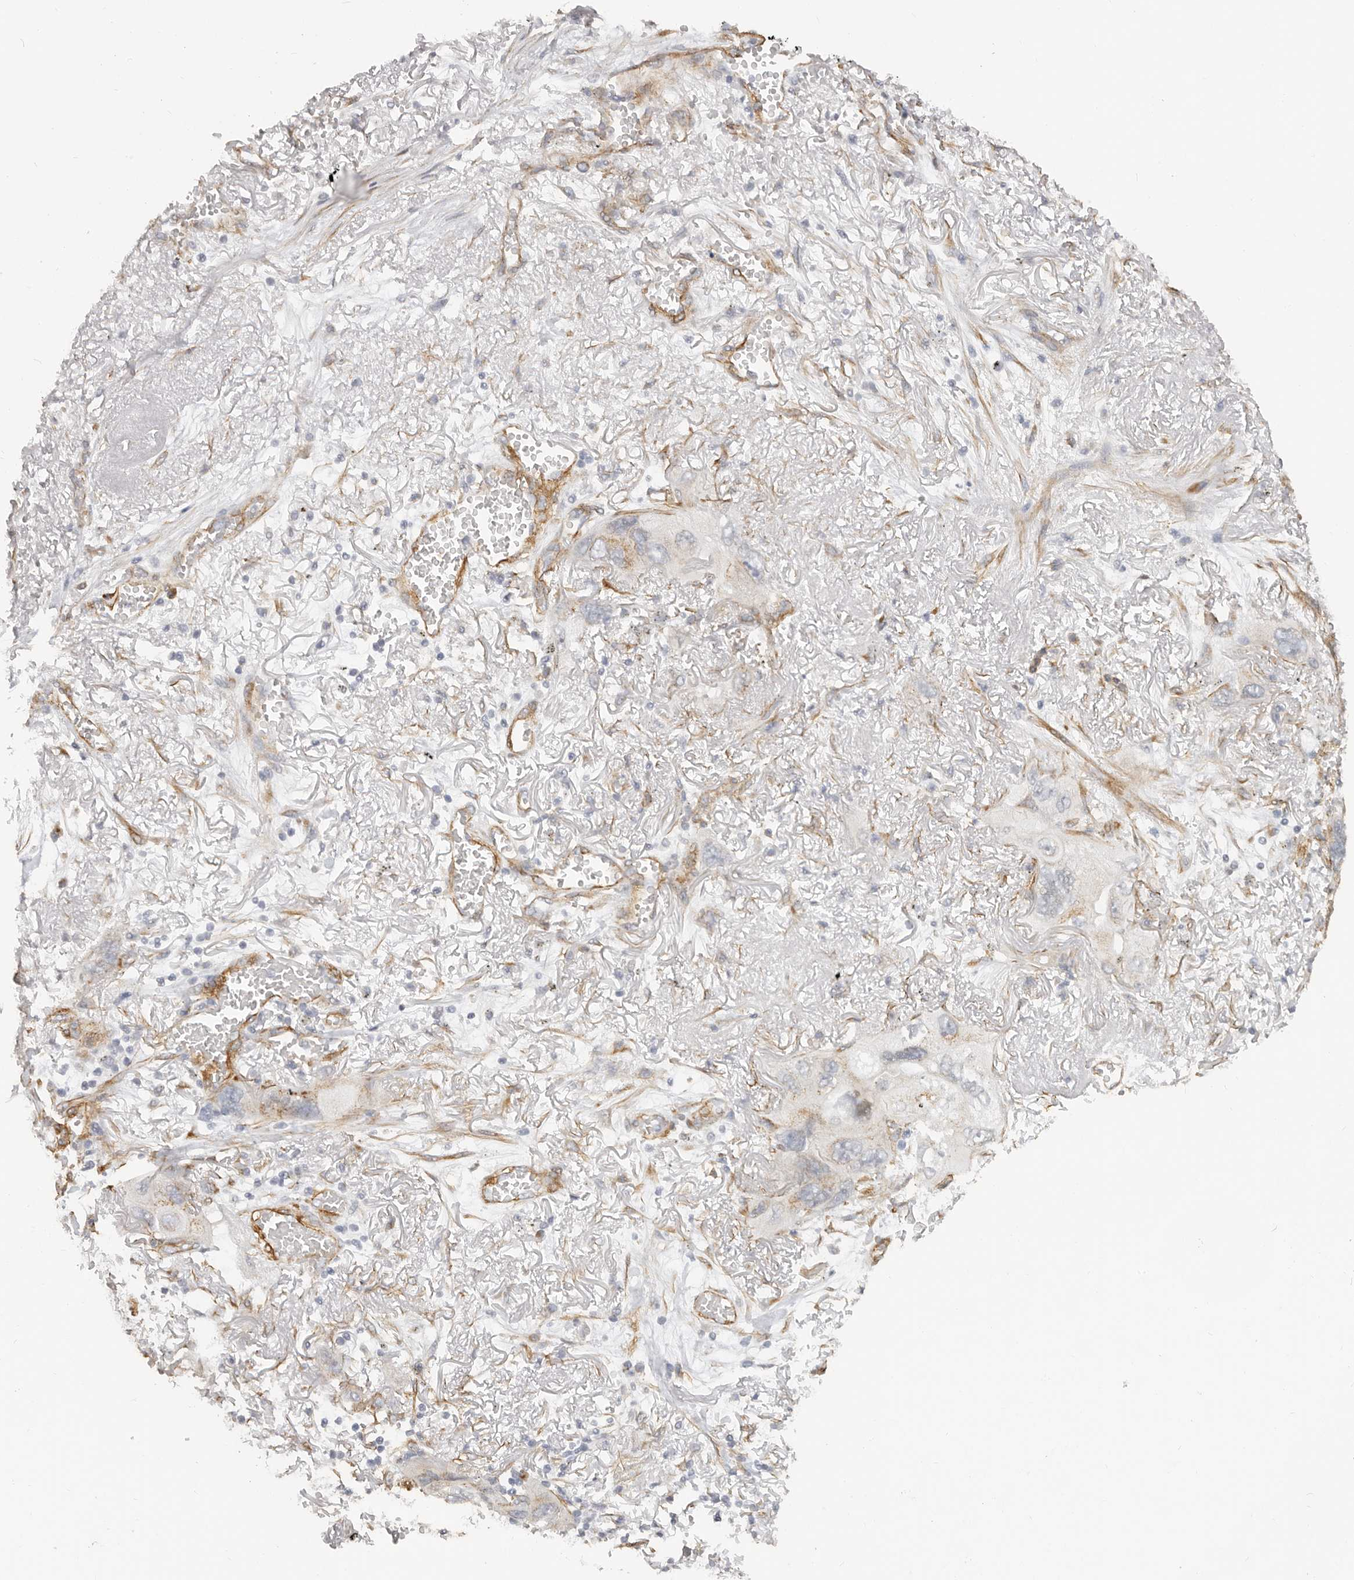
{"staining": {"intensity": "weak", "quantity": "<25%", "location": "cytoplasmic/membranous"}, "tissue": "lung cancer", "cell_type": "Tumor cells", "image_type": "cancer", "snomed": [{"axis": "morphology", "description": "Squamous cell carcinoma, NOS"}, {"axis": "topography", "description": "Lung"}], "caption": "Tumor cells show no significant protein positivity in squamous cell carcinoma (lung).", "gene": "RABAC1", "patient": {"sex": "female", "age": 73}}